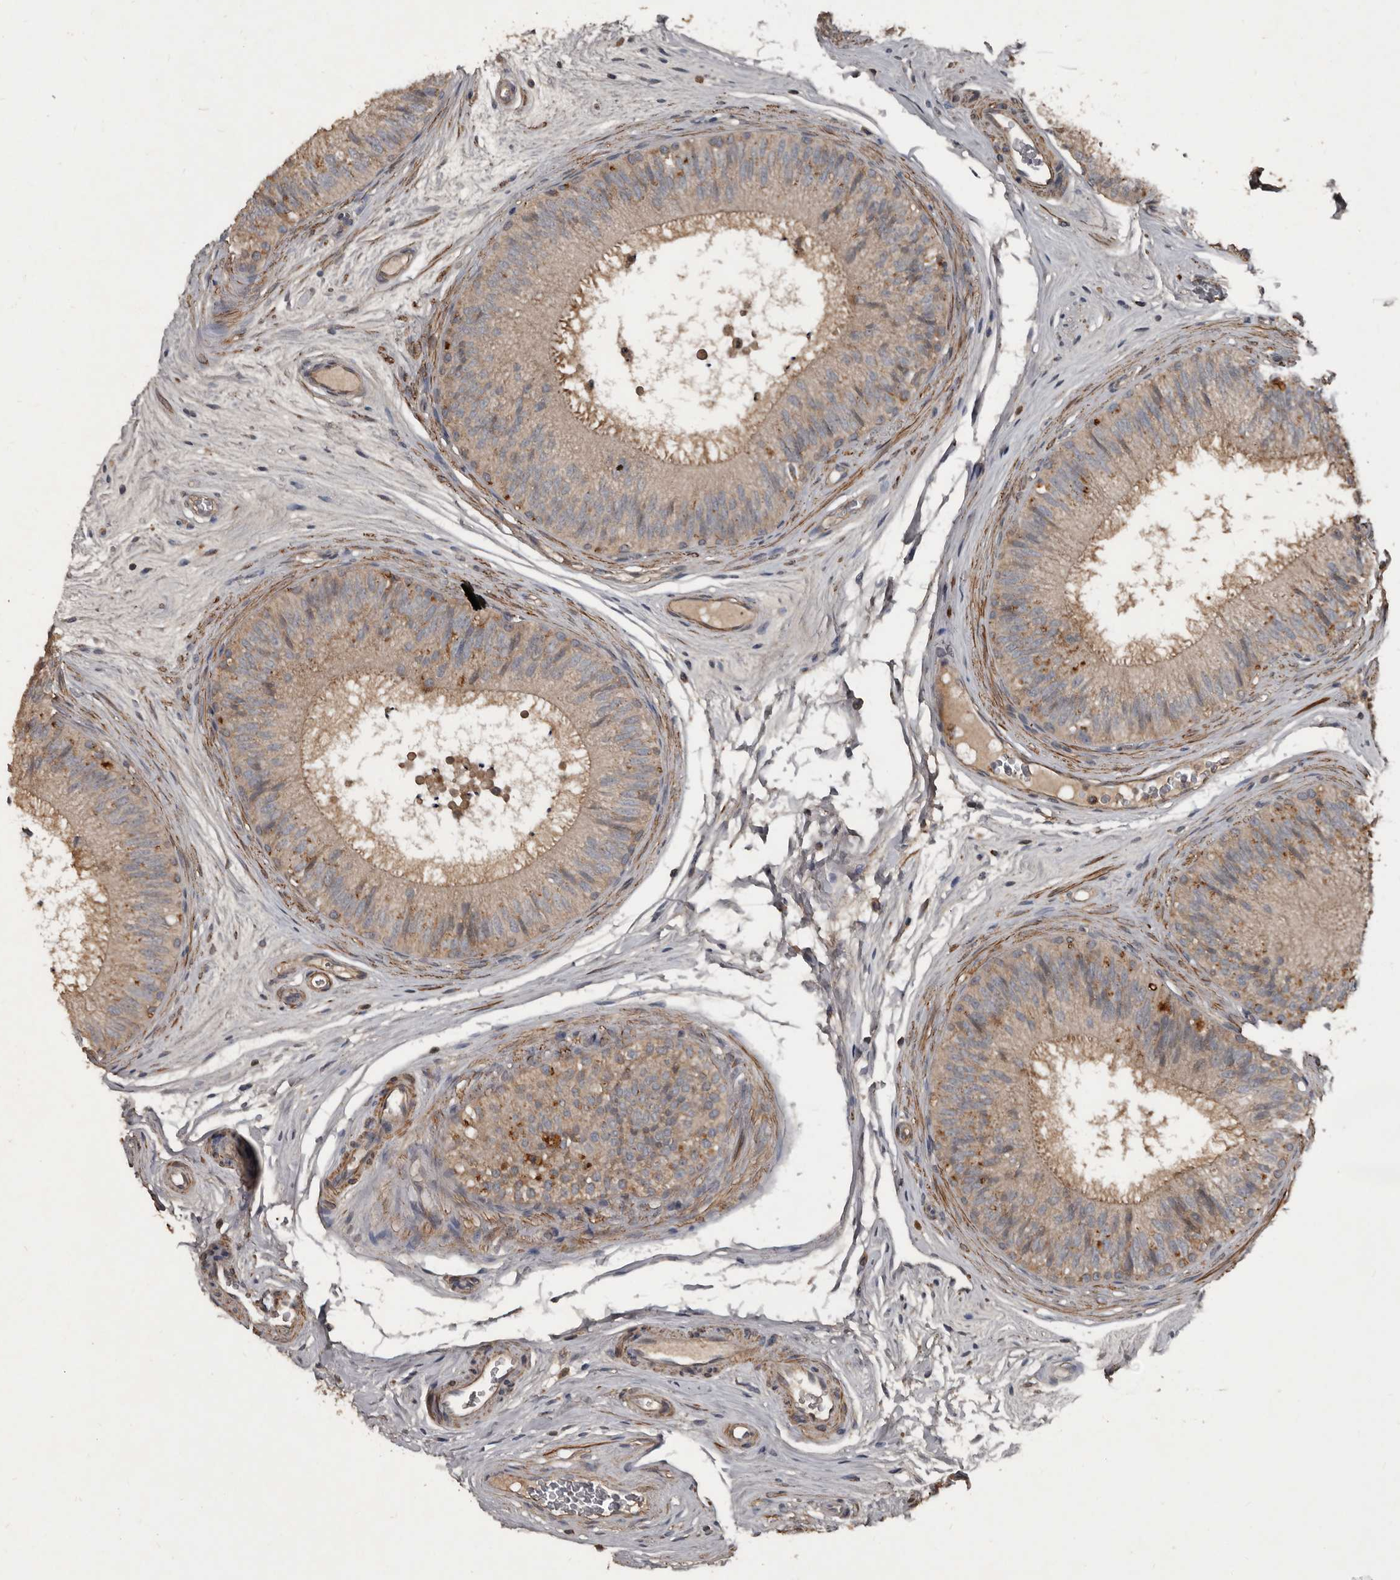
{"staining": {"intensity": "strong", "quantity": "<25%", "location": "cytoplasmic/membranous"}, "tissue": "epididymis", "cell_type": "Glandular cells", "image_type": "normal", "snomed": [{"axis": "morphology", "description": "Normal tissue, NOS"}, {"axis": "topography", "description": "Epididymis"}], "caption": "Strong cytoplasmic/membranous expression for a protein is present in approximately <25% of glandular cells of normal epididymis using immunohistochemistry (IHC).", "gene": "GREB1", "patient": {"sex": "male", "age": 29}}